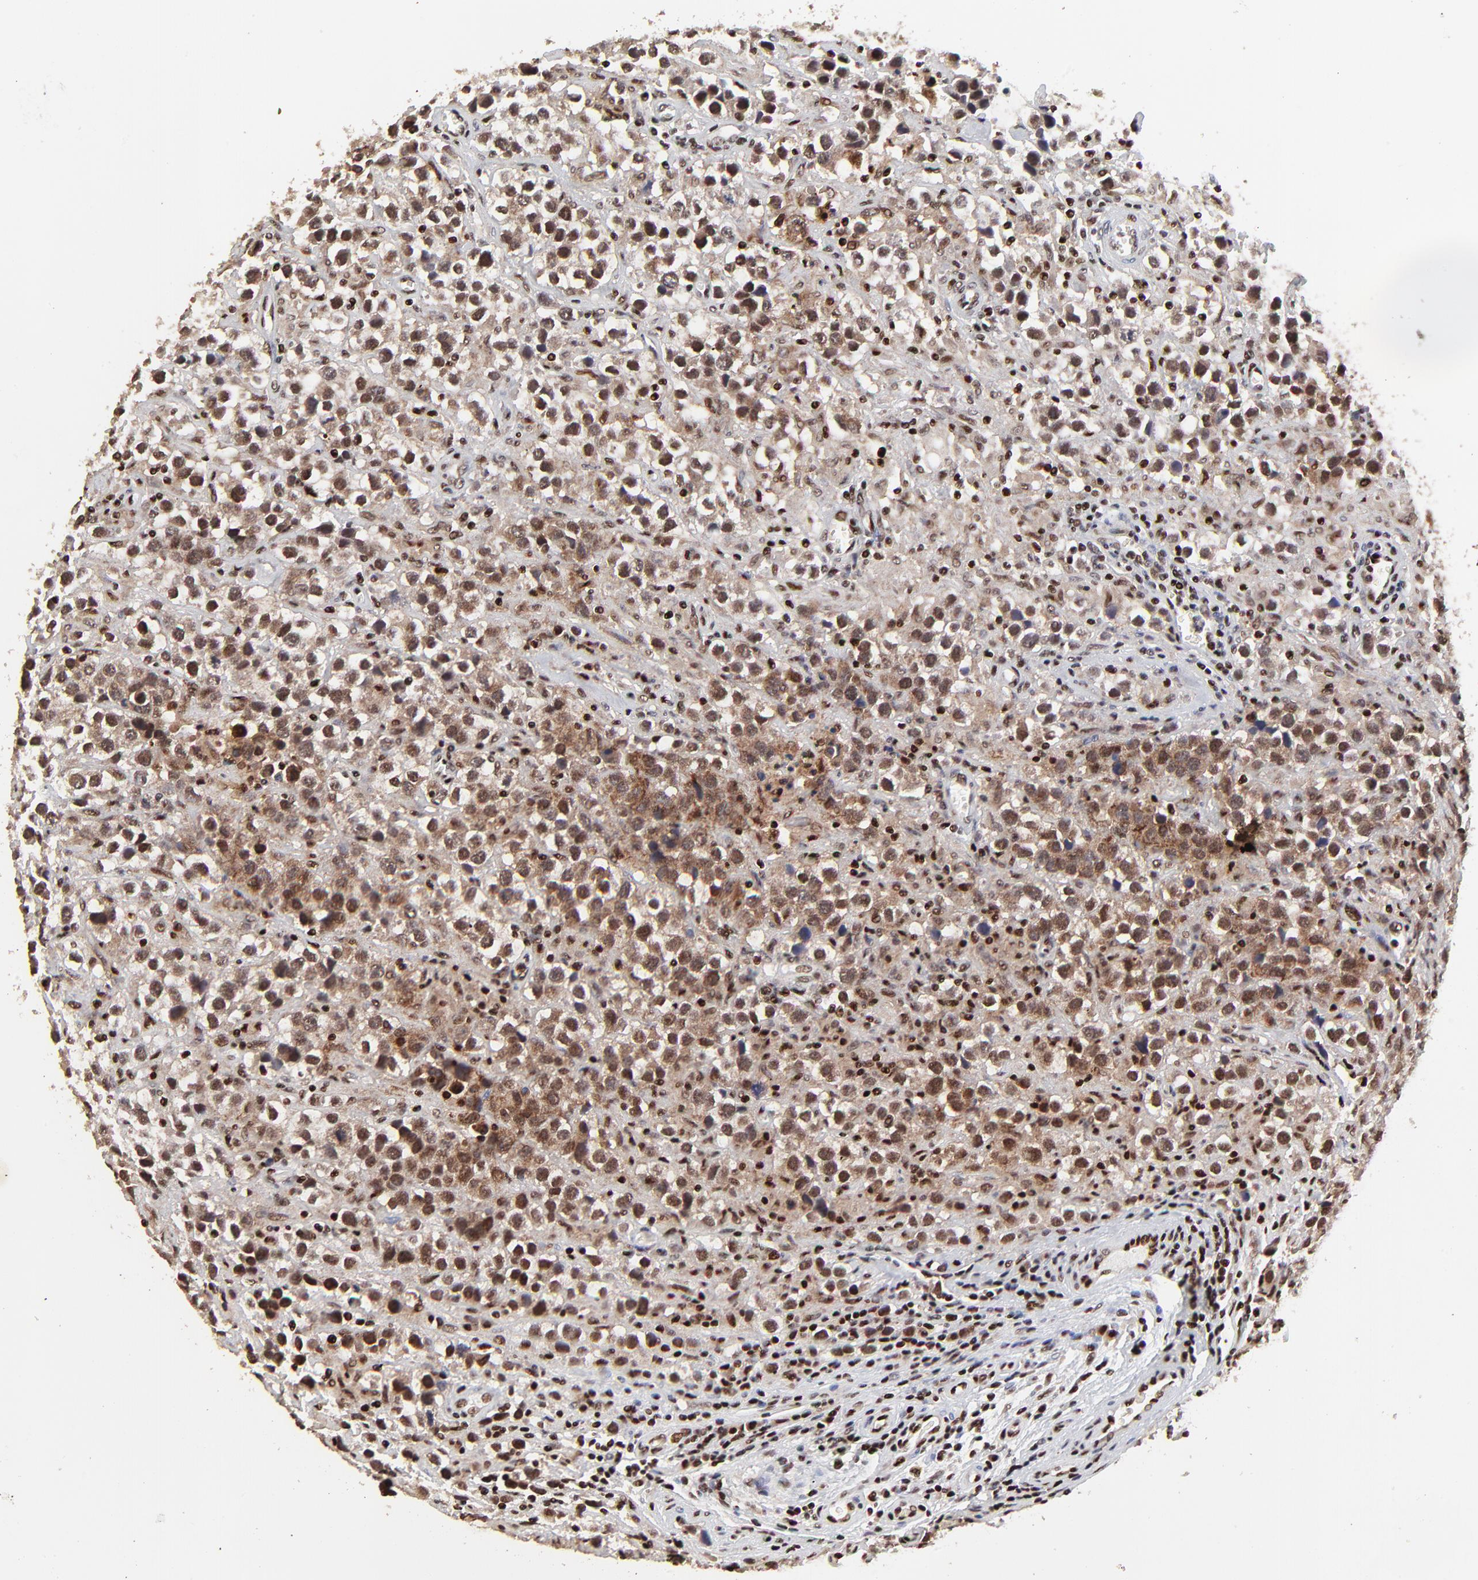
{"staining": {"intensity": "moderate", "quantity": ">75%", "location": "nuclear"}, "tissue": "testis cancer", "cell_type": "Tumor cells", "image_type": "cancer", "snomed": [{"axis": "morphology", "description": "Seminoma, NOS"}, {"axis": "topography", "description": "Testis"}], "caption": "Immunohistochemical staining of testis cancer displays medium levels of moderate nuclear protein expression in approximately >75% of tumor cells.", "gene": "RBM22", "patient": {"sex": "male", "age": 43}}